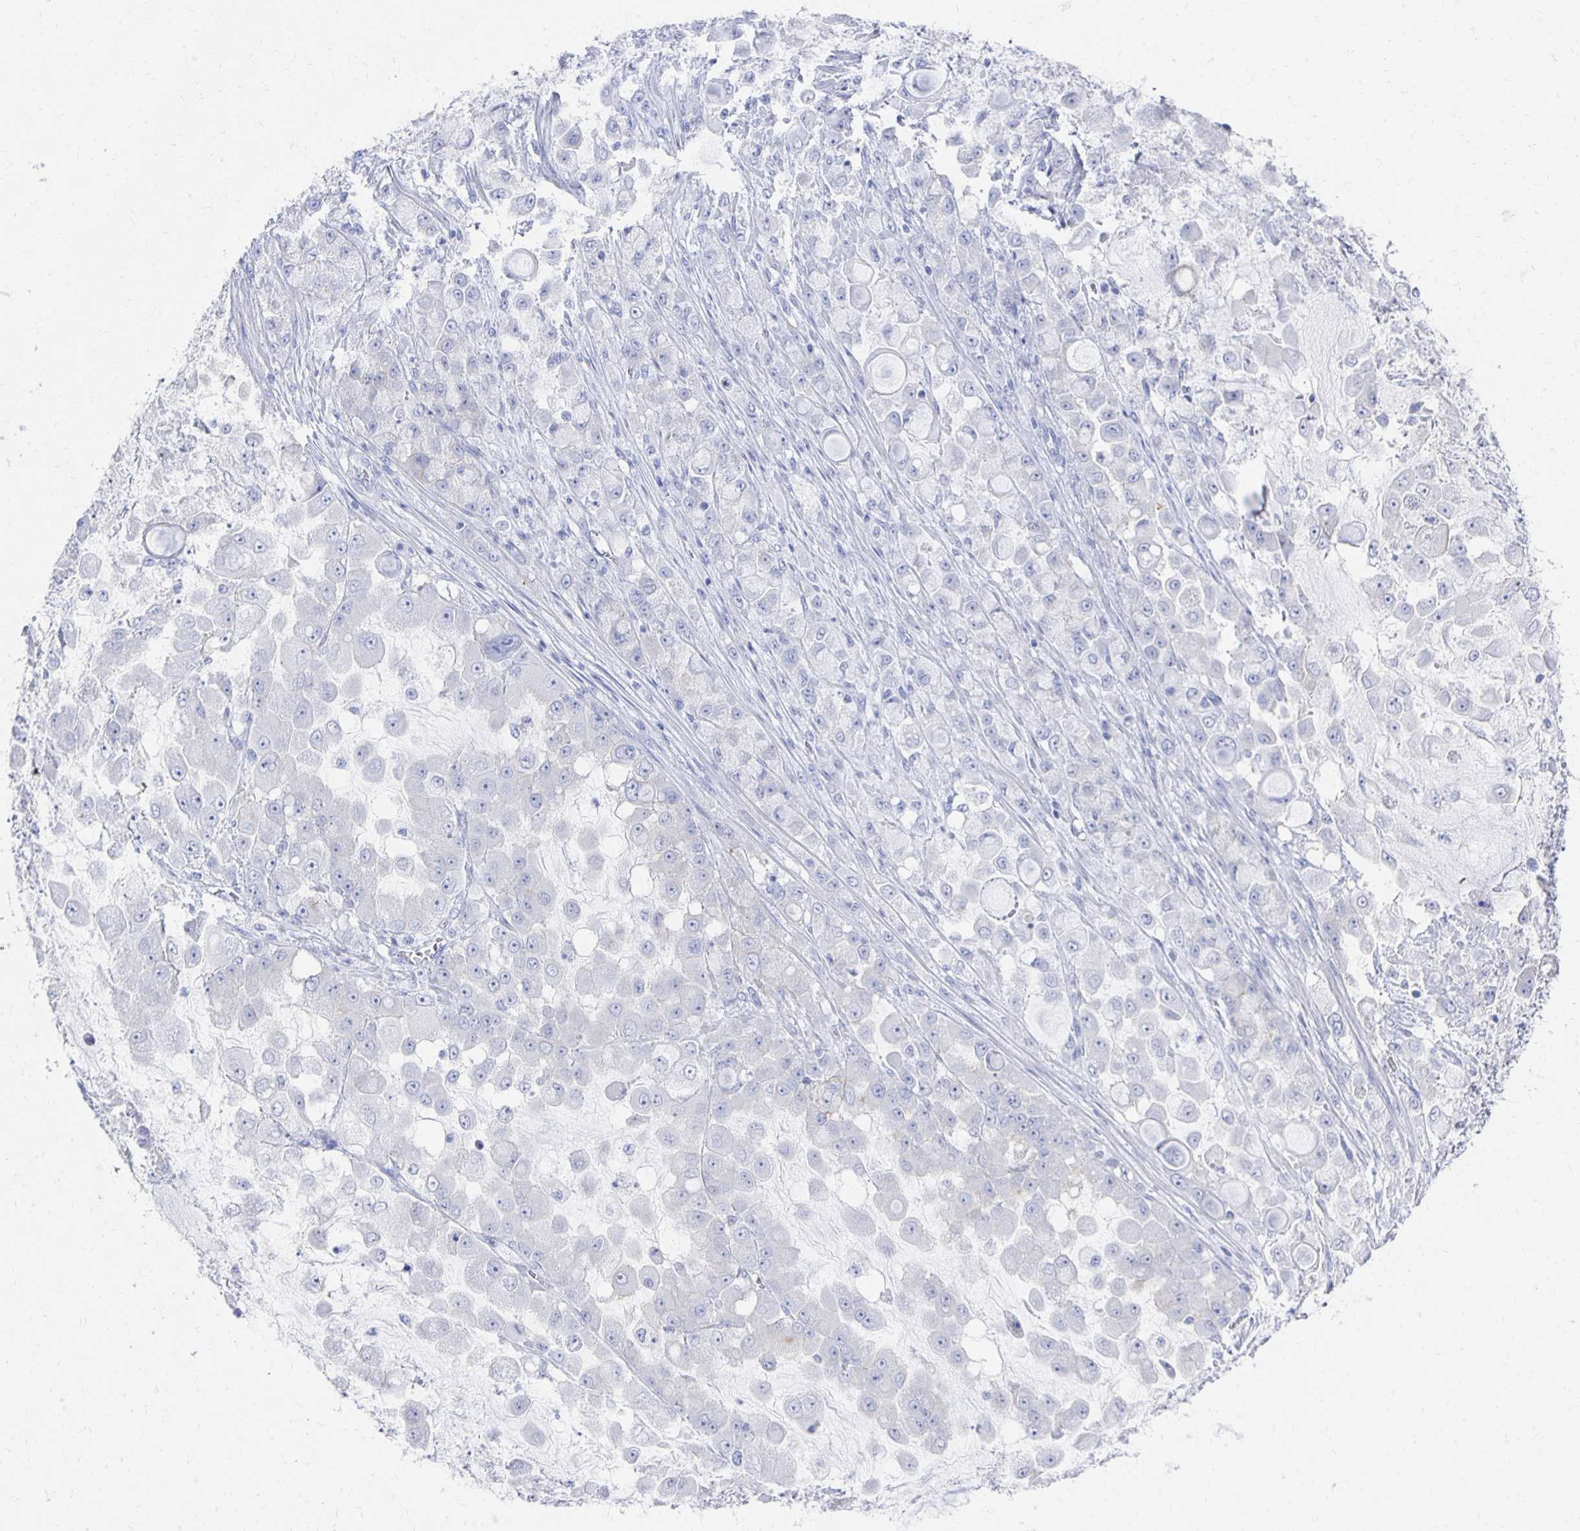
{"staining": {"intensity": "negative", "quantity": "none", "location": "none"}, "tissue": "stomach cancer", "cell_type": "Tumor cells", "image_type": "cancer", "snomed": [{"axis": "morphology", "description": "Adenocarcinoma, NOS"}, {"axis": "topography", "description": "Stomach"}], "caption": "Photomicrograph shows no significant protein positivity in tumor cells of adenocarcinoma (stomach).", "gene": "PRDM7", "patient": {"sex": "female", "age": 76}}